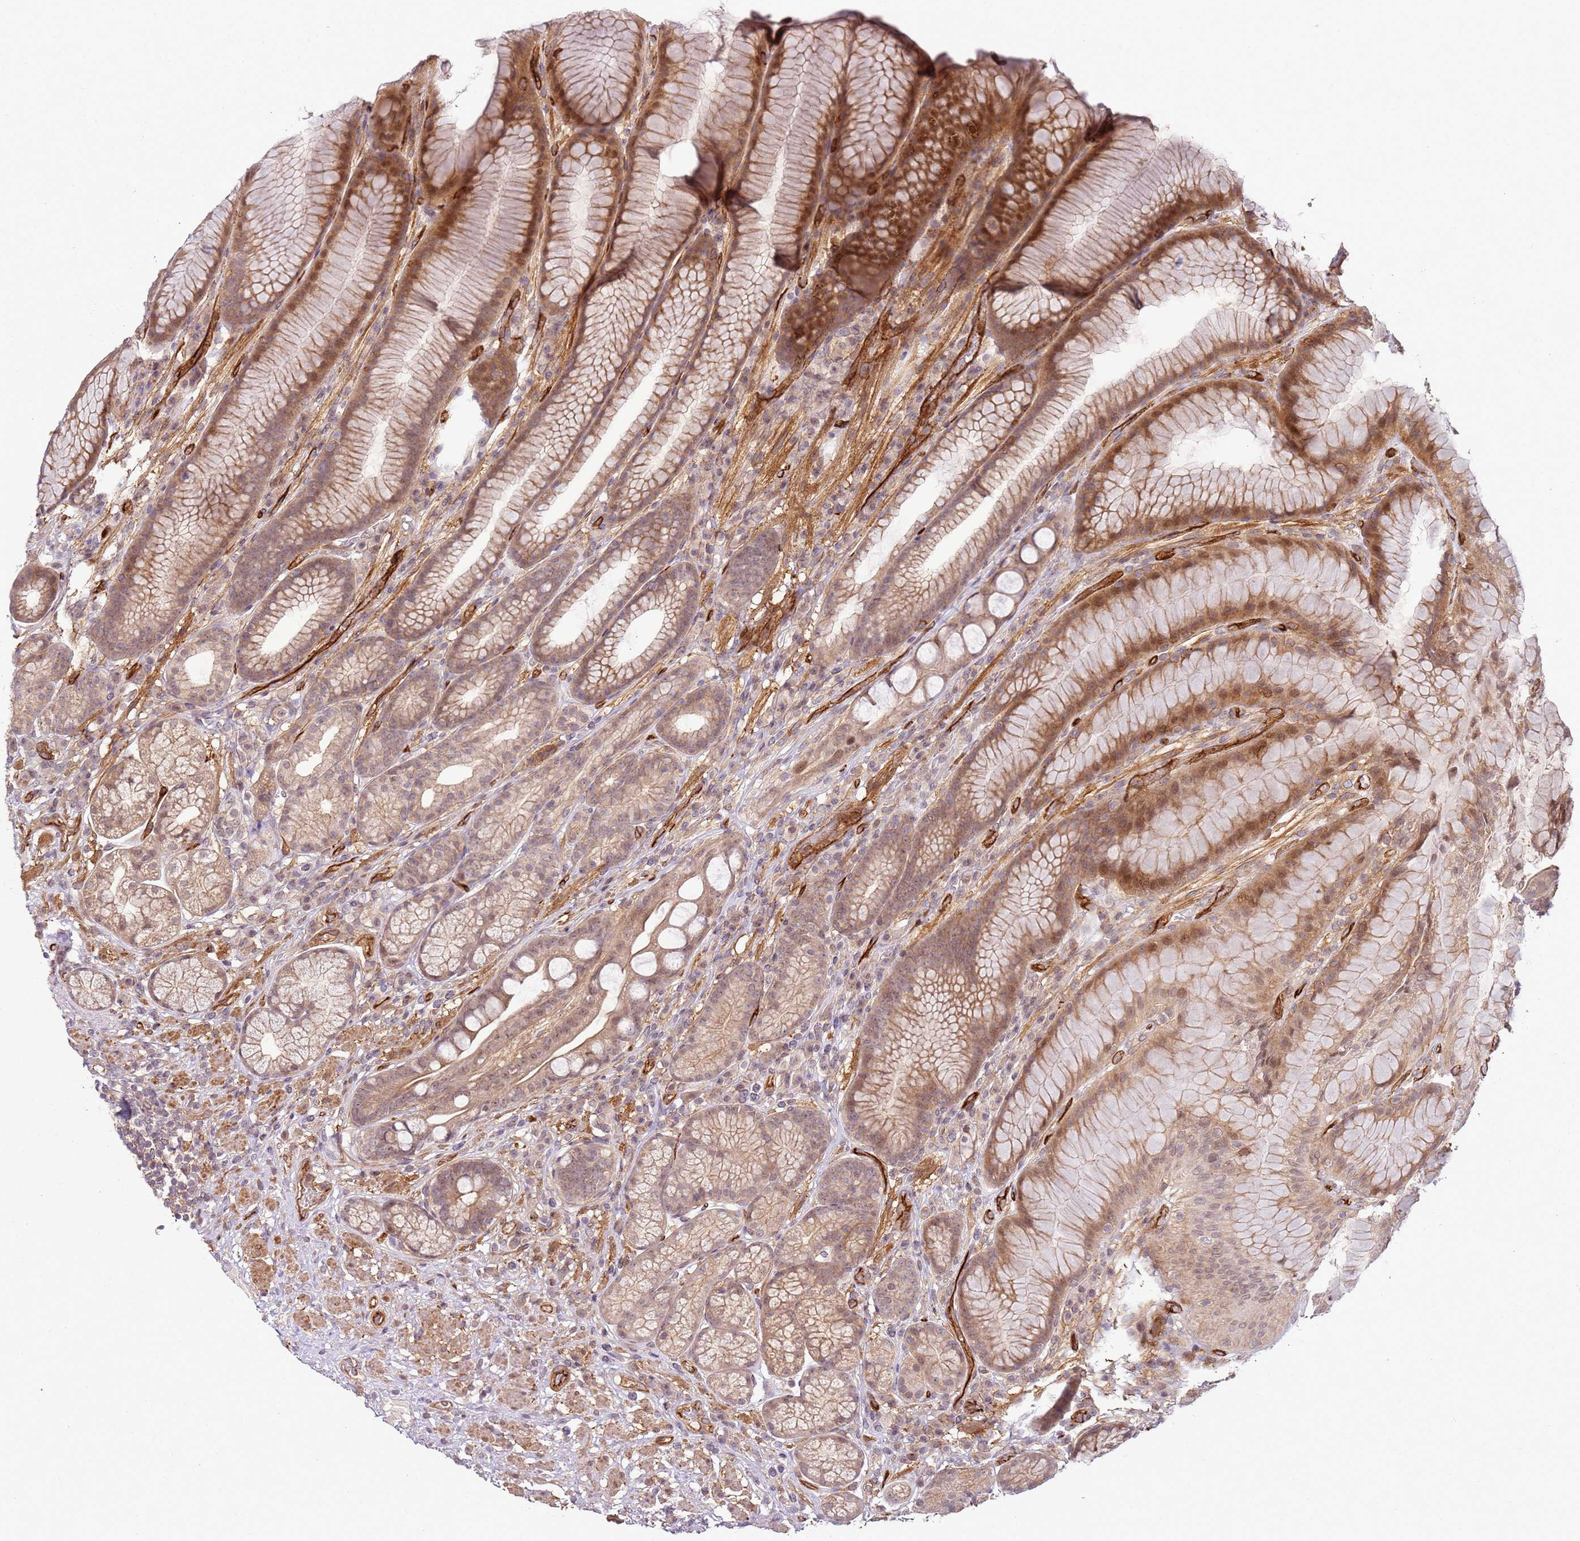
{"staining": {"intensity": "moderate", "quantity": ">75%", "location": "cytoplasmic/membranous,nuclear"}, "tissue": "stomach", "cell_type": "Glandular cells", "image_type": "normal", "snomed": [{"axis": "morphology", "description": "Normal tissue, NOS"}, {"axis": "topography", "description": "Stomach"}], "caption": "The image displays immunohistochemical staining of normal stomach. There is moderate cytoplasmic/membranous,nuclear expression is identified in about >75% of glandular cells.", "gene": "CCNYL1", "patient": {"sex": "male", "age": 57}}